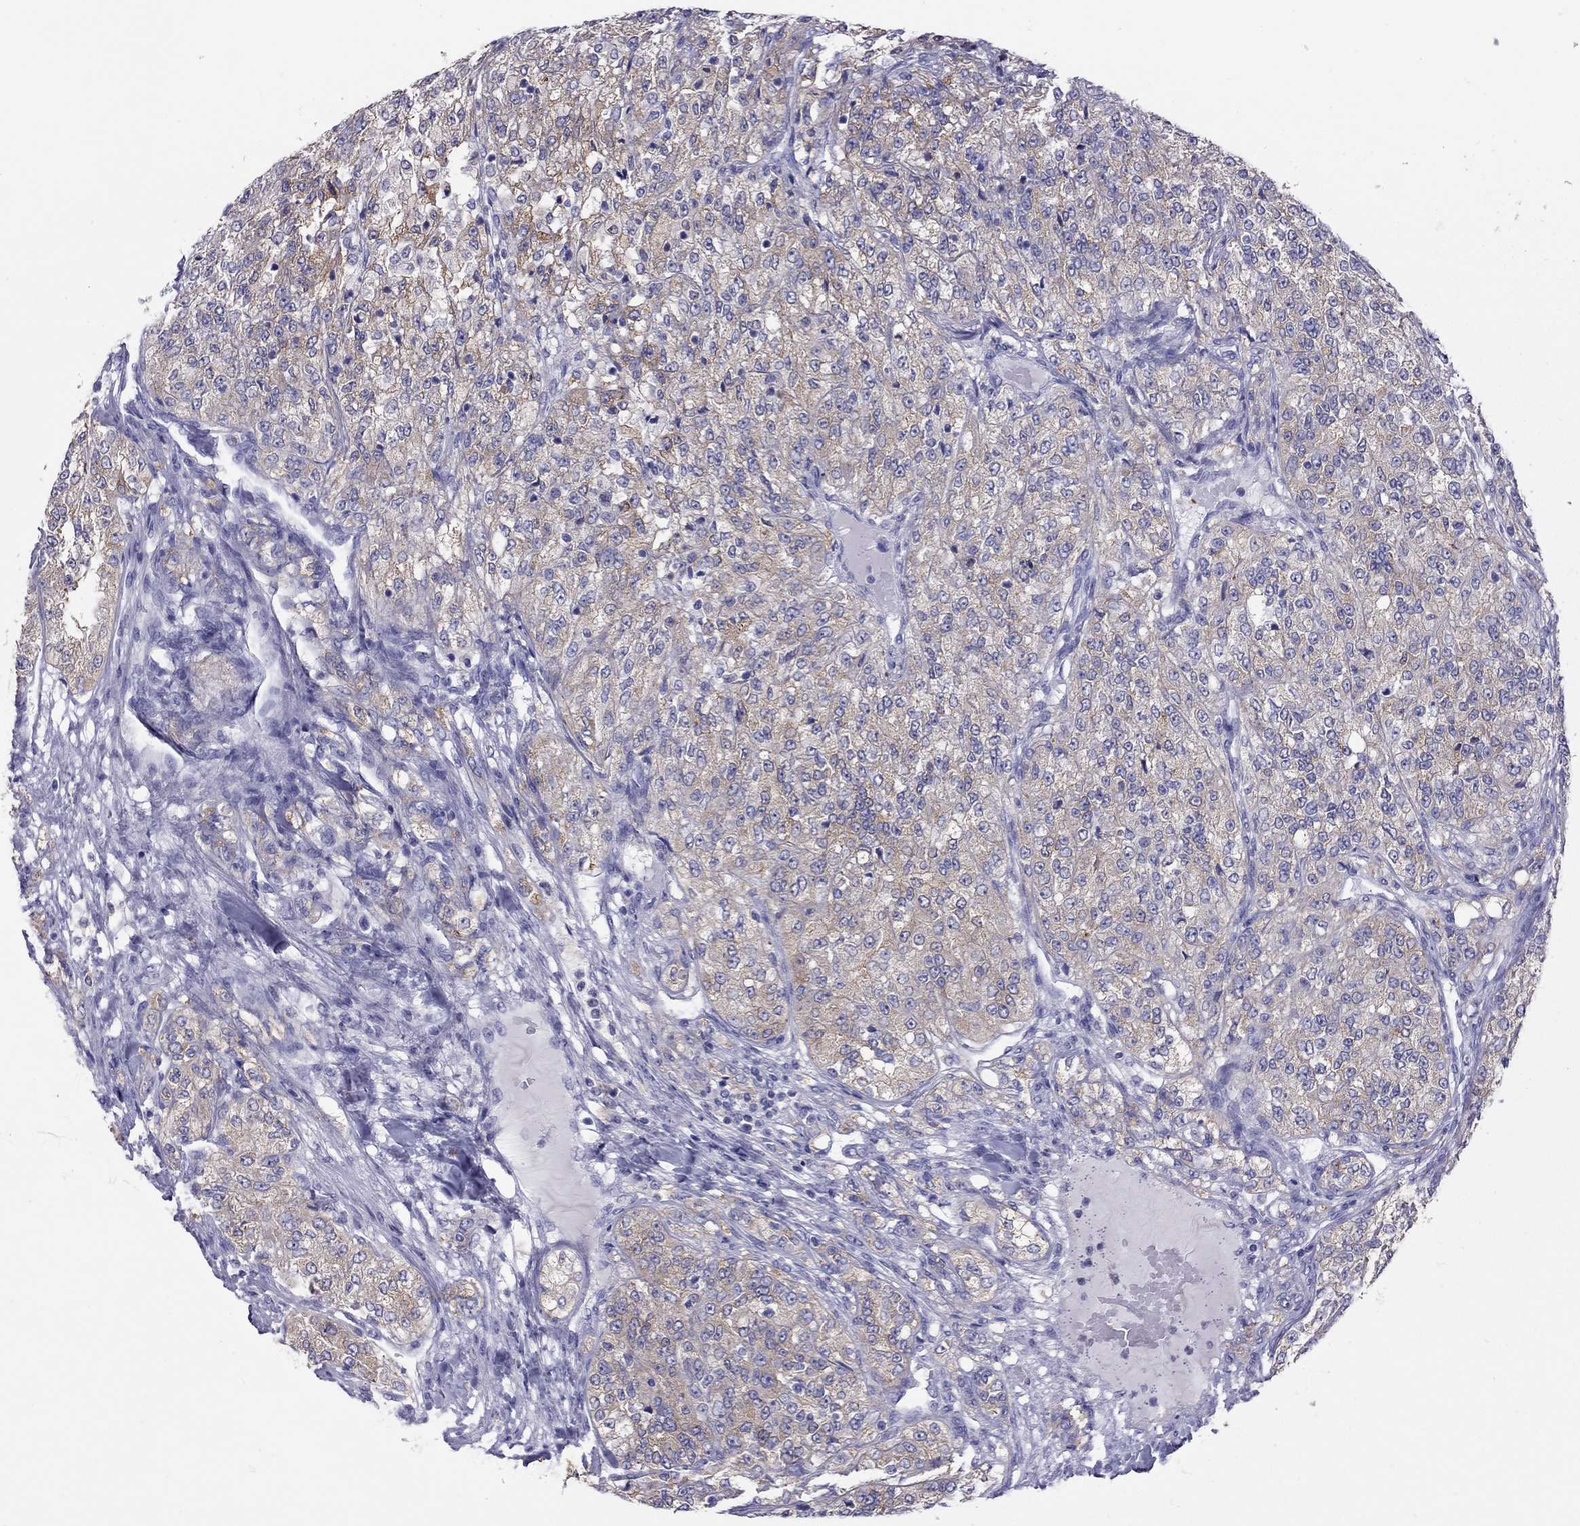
{"staining": {"intensity": "weak", "quantity": ">75%", "location": "cytoplasmic/membranous"}, "tissue": "renal cancer", "cell_type": "Tumor cells", "image_type": "cancer", "snomed": [{"axis": "morphology", "description": "Adenocarcinoma, NOS"}, {"axis": "topography", "description": "Kidney"}], "caption": "Renal cancer (adenocarcinoma) stained for a protein shows weak cytoplasmic/membranous positivity in tumor cells.", "gene": "ALOX15B", "patient": {"sex": "female", "age": 63}}